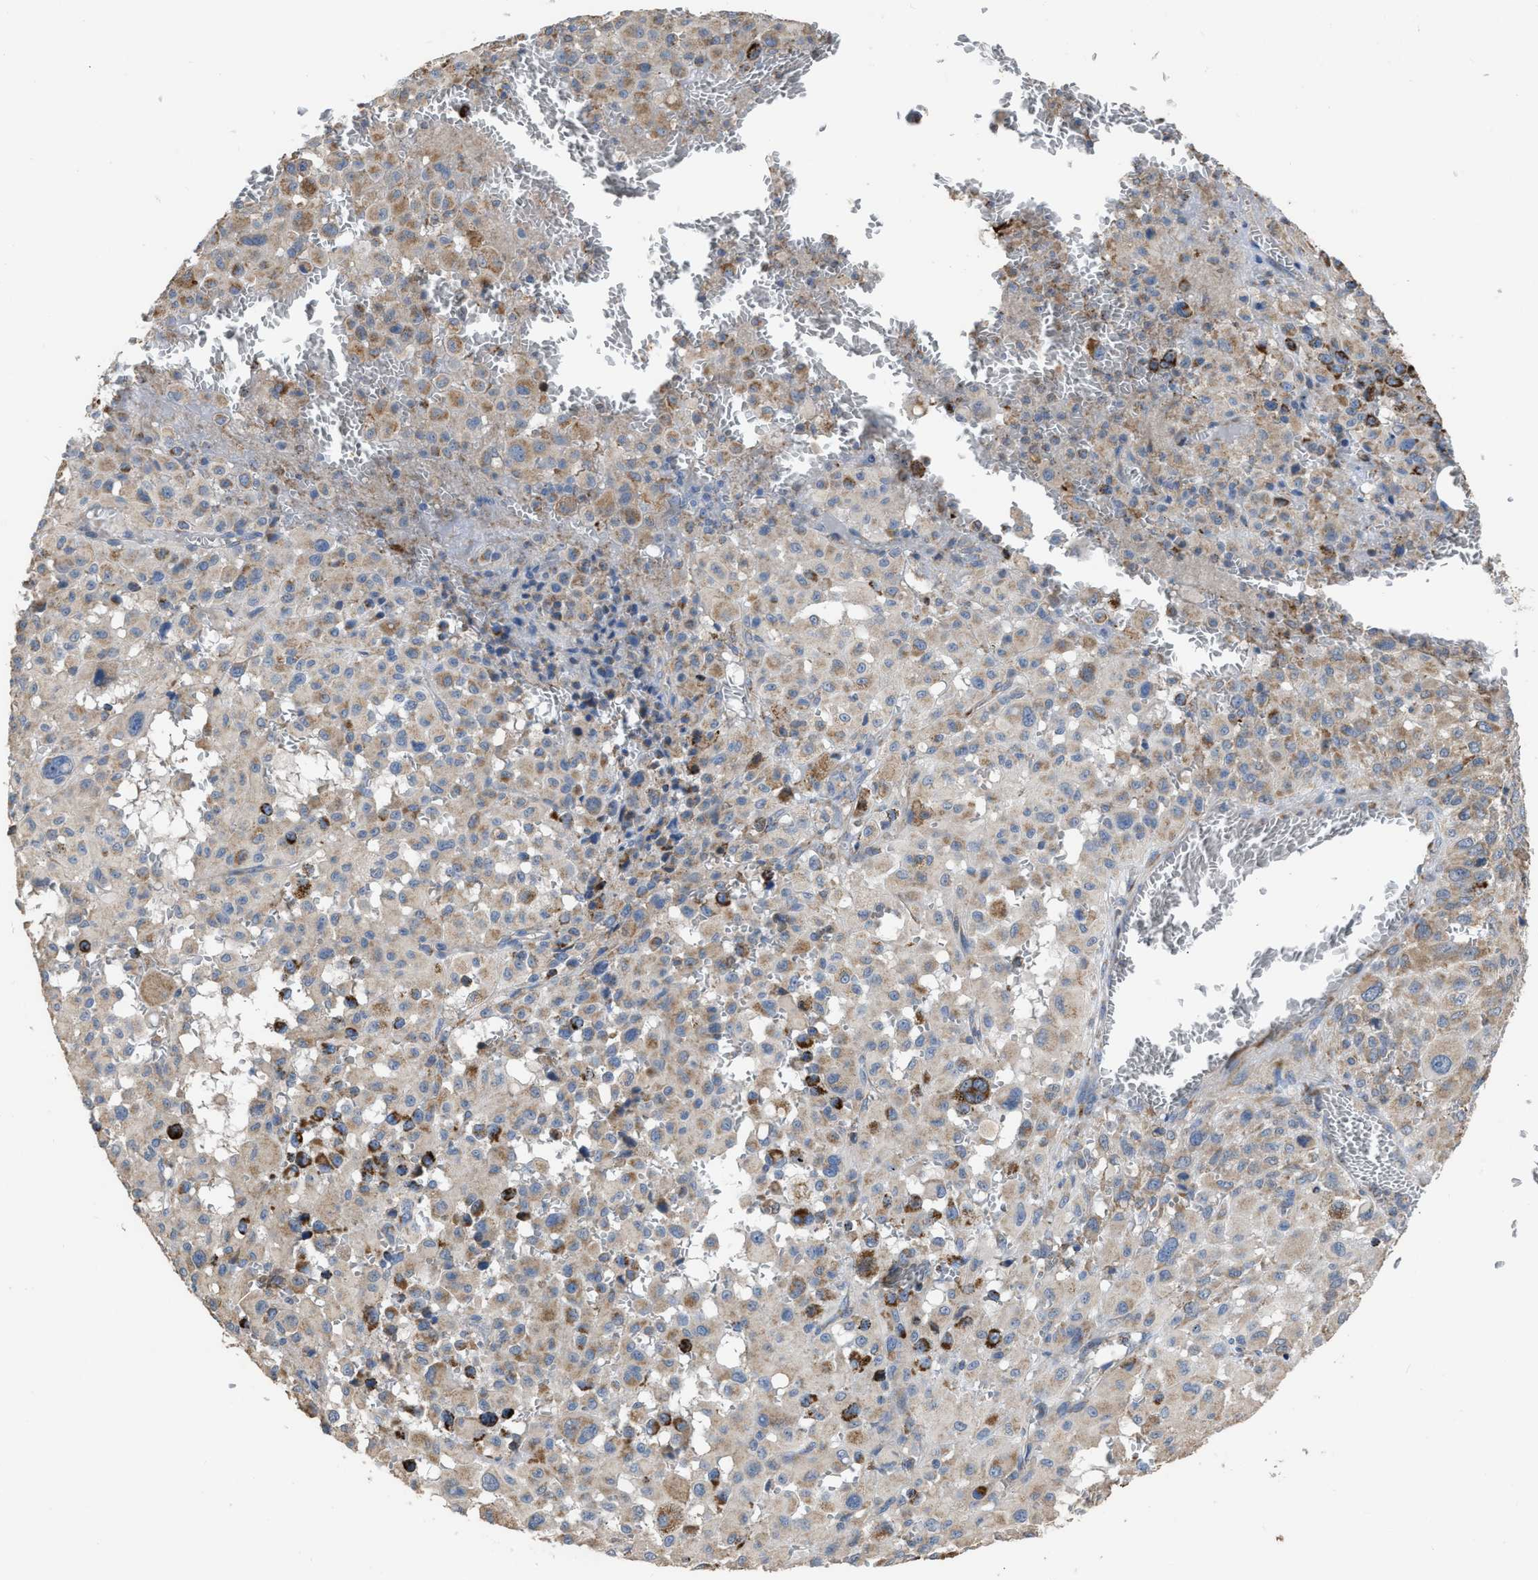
{"staining": {"intensity": "moderate", "quantity": ">75%", "location": "cytoplasmic/membranous"}, "tissue": "melanoma", "cell_type": "Tumor cells", "image_type": "cancer", "snomed": [{"axis": "morphology", "description": "Malignant melanoma, Metastatic site"}, {"axis": "topography", "description": "Skin"}], "caption": "Moderate cytoplasmic/membranous positivity is present in about >75% of tumor cells in malignant melanoma (metastatic site). (DAB (3,3'-diaminobenzidine) IHC with brightfield microscopy, high magnification).", "gene": "AK2", "patient": {"sex": "female", "age": 74}}